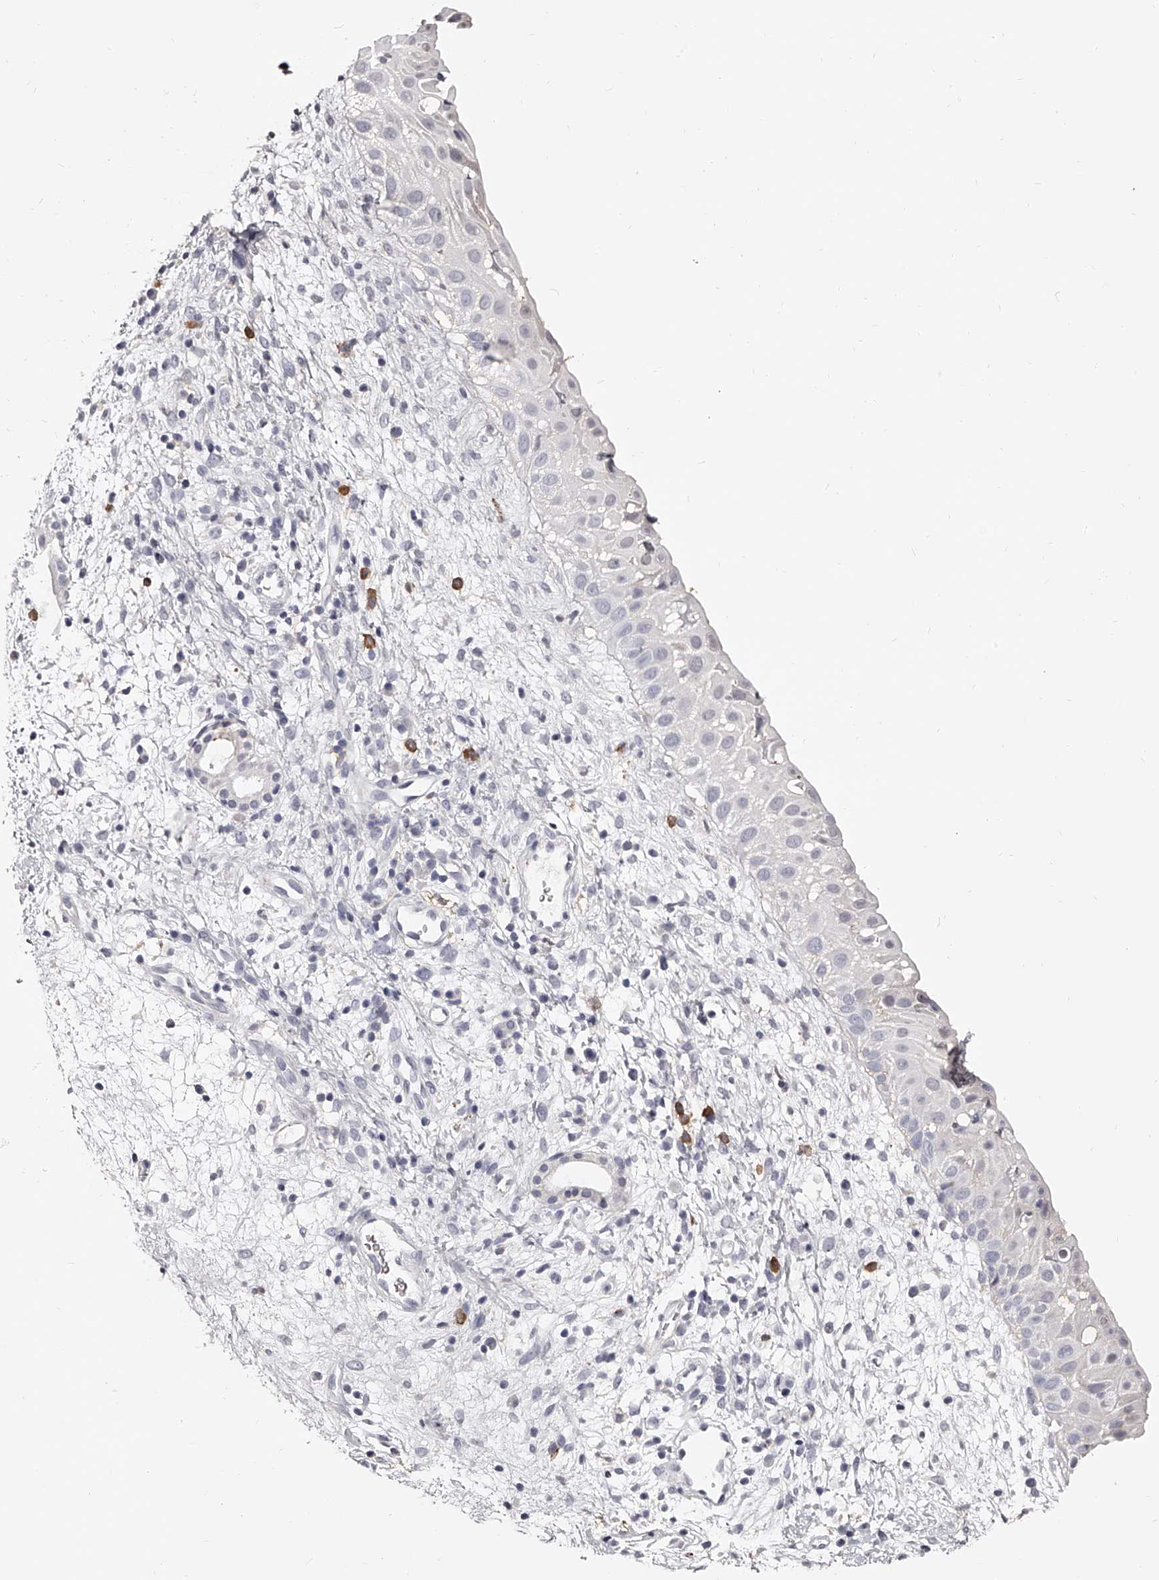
{"staining": {"intensity": "negative", "quantity": "none", "location": "none"}, "tissue": "nasopharynx", "cell_type": "Respiratory epithelial cells", "image_type": "normal", "snomed": [{"axis": "morphology", "description": "Normal tissue, NOS"}, {"axis": "topography", "description": "Nasopharynx"}], "caption": "Immunohistochemistry photomicrograph of unremarkable human nasopharynx stained for a protein (brown), which displays no staining in respiratory epithelial cells. (DAB (3,3'-diaminobenzidine) immunohistochemistry visualized using brightfield microscopy, high magnification).", "gene": "PACSIN1", "patient": {"sex": "male", "age": 22}}